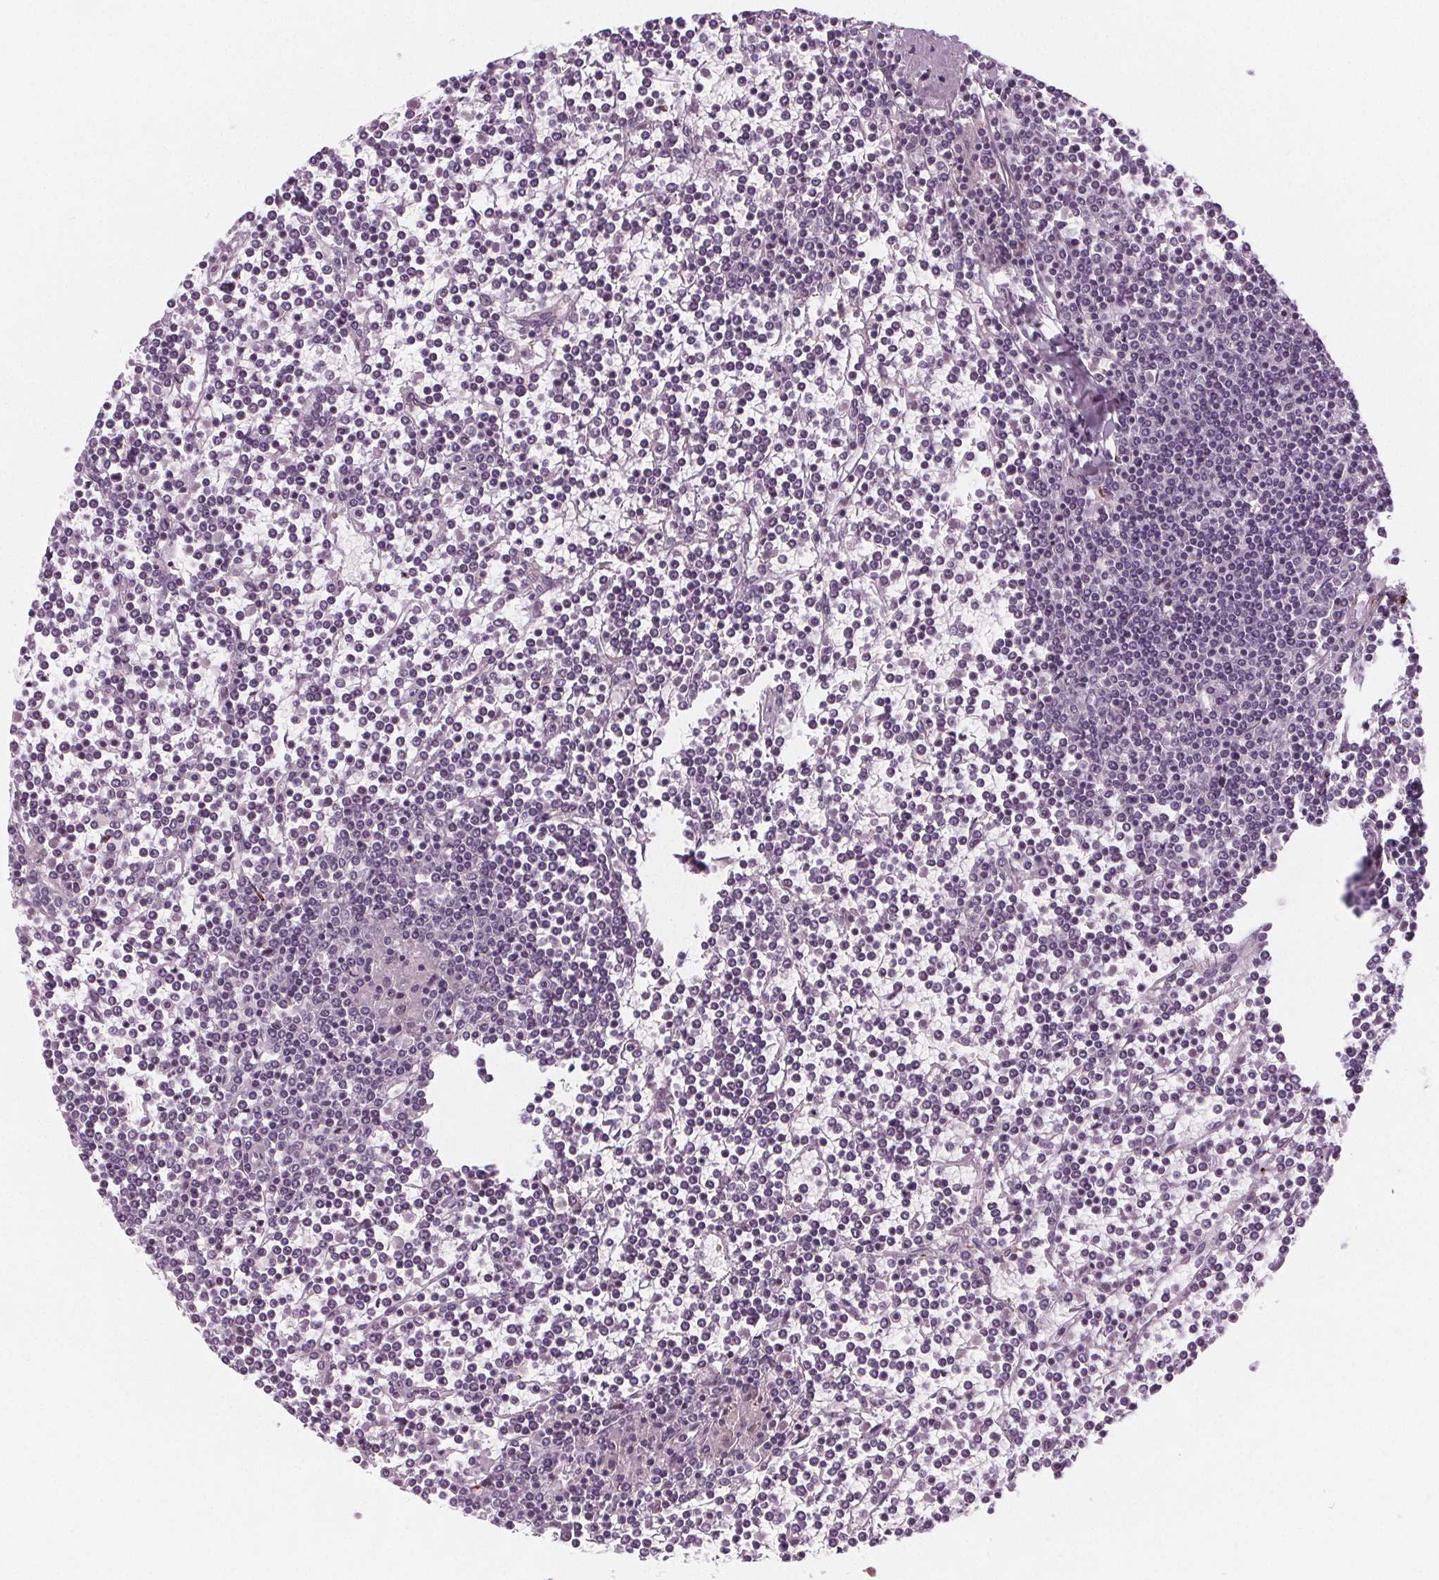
{"staining": {"intensity": "negative", "quantity": "none", "location": "none"}, "tissue": "lymphoma", "cell_type": "Tumor cells", "image_type": "cancer", "snomed": [{"axis": "morphology", "description": "Malignant lymphoma, non-Hodgkin's type, Low grade"}, {"axis": "topography", "description": "Spleen"}], "caption": "Immunohistochemical staining of malignant lymphoma, non-Hodgkin's type (low-grade) exhibits no significant staining in tumor cells.", "gene": "SLC5A12", "patient": {"sex": "female", "age": 19}}